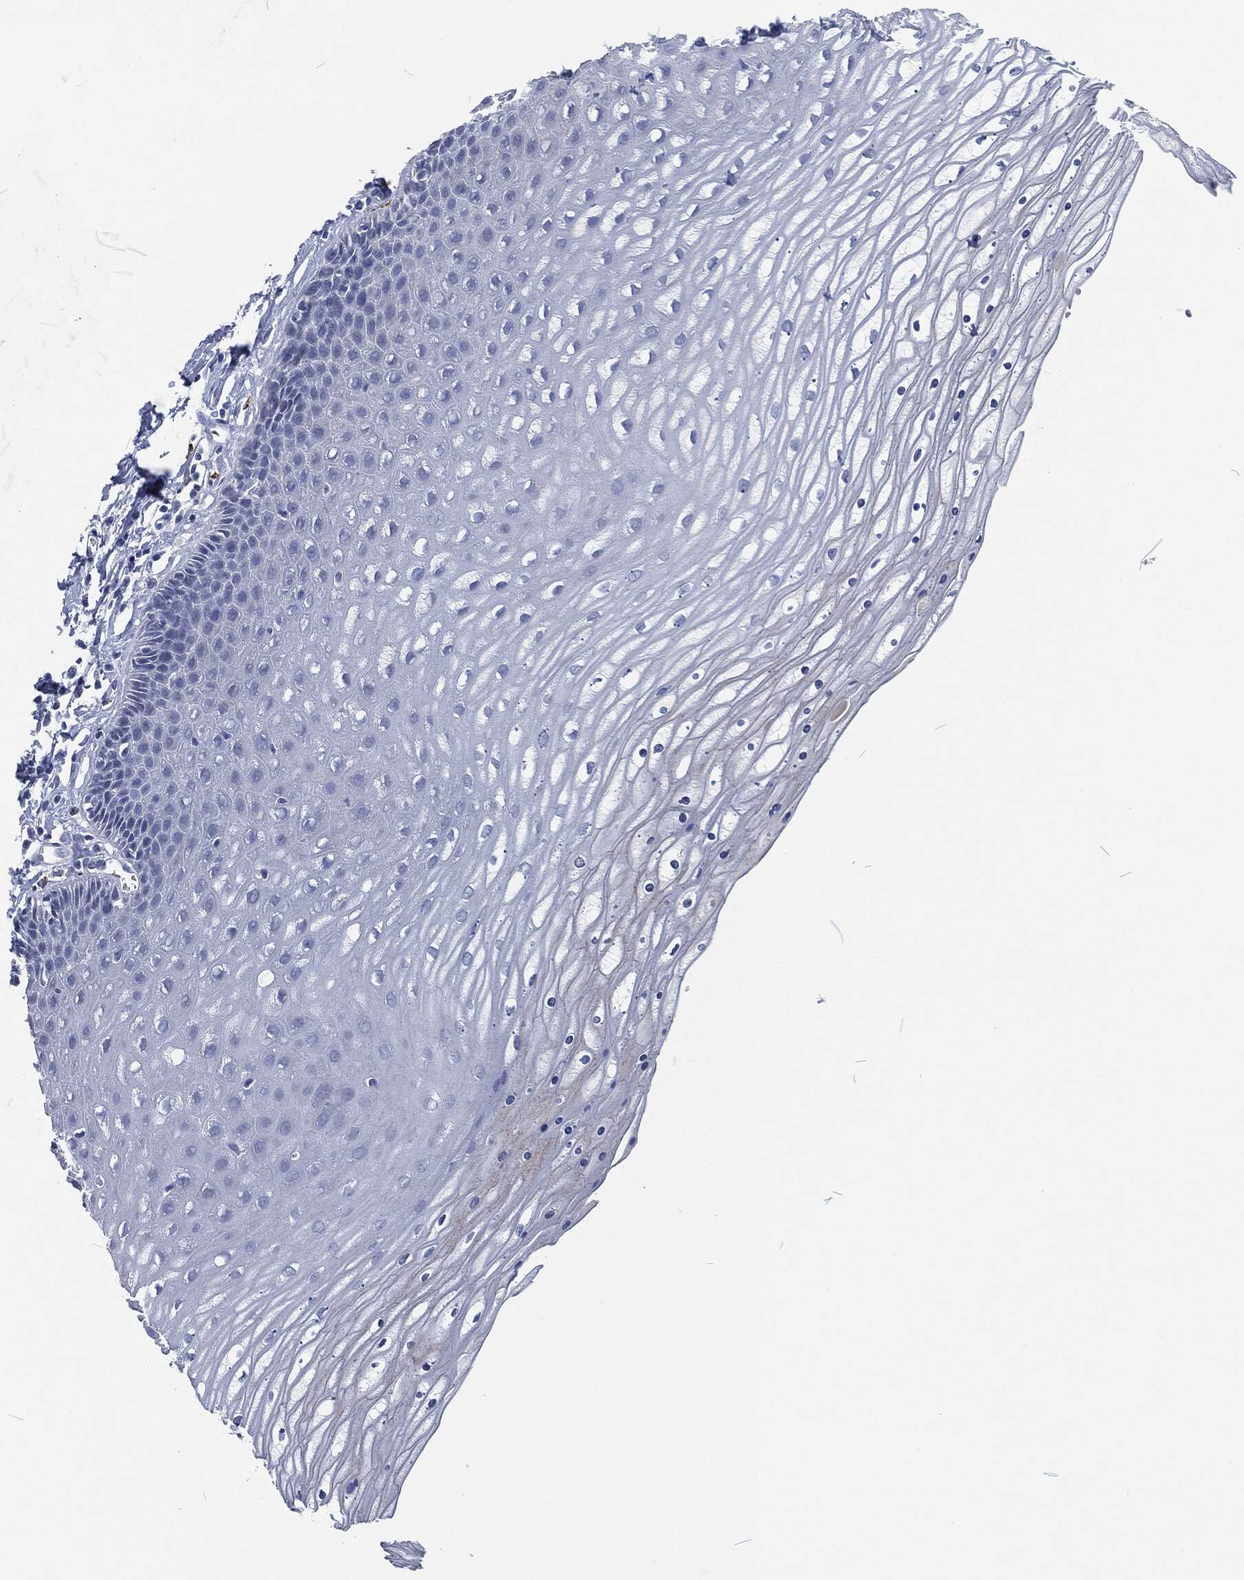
{"staining": {"intensity": "negative", "quantity": "none", "location": "none"}, "tissue": "cervix", "cell_type": "Glandular cells", "image_type": "normal", "snomed": [{"axis": "morphology", "description": "Normal tissue, NOS"}, {"axis": "topography", "description": "Cervix"}], "caption": "Immunohistochemical staining of unremarkable human cervix displays no significant expression in glandular cells. (Immunohistochemistry (ihc), brightfield microscopy, high magnification).", "gene": "MPO", "patient": {"sex": "female", "age": 35}}